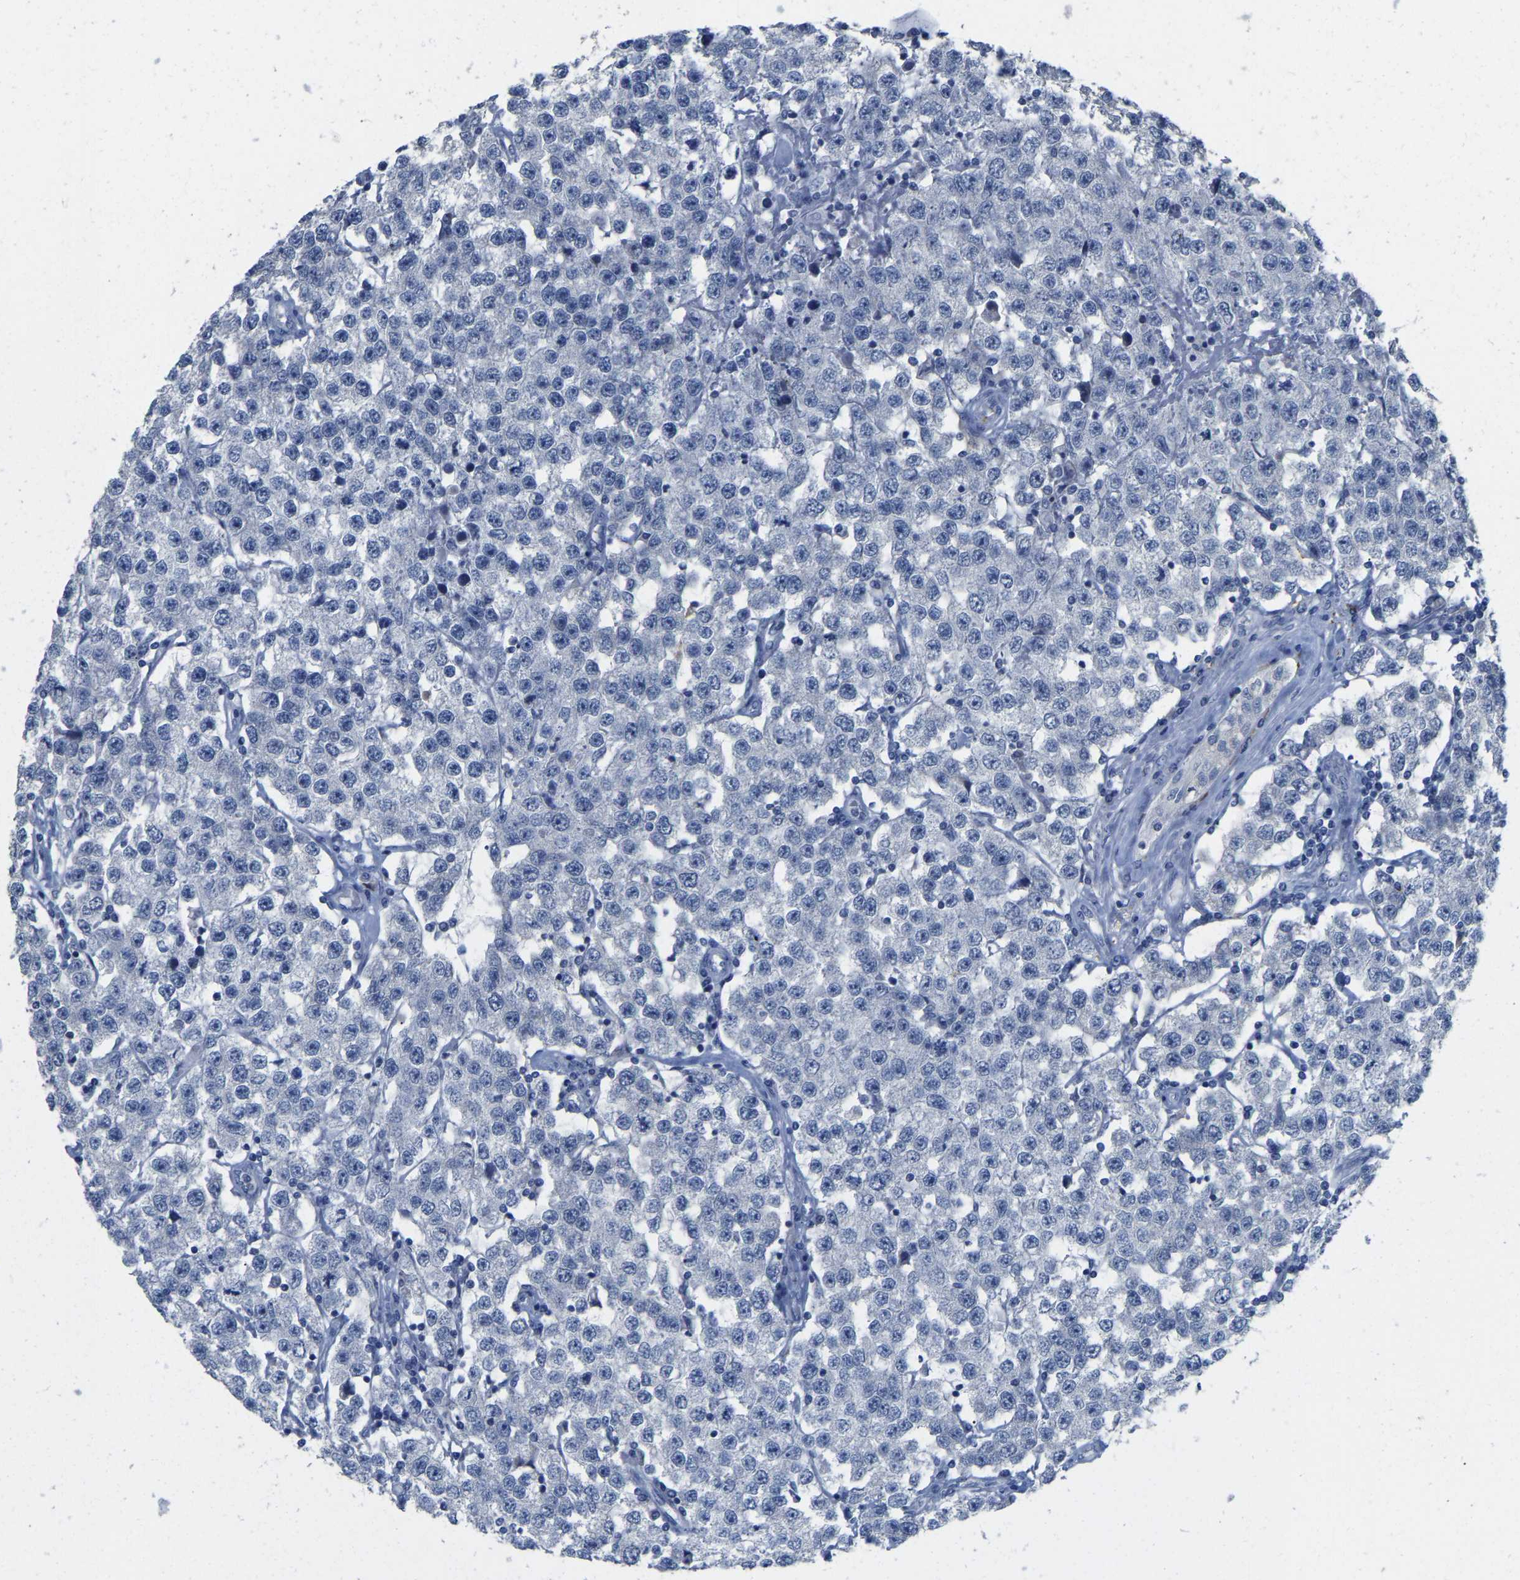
{"staining": {"intensity": "negative", "quantity": "none", "location": "none"}, "tissue": "testis cancer", "cell_type": "Tumor cells", "image_type": "cancer", "snomed": [{"axis": "morphology", "description": "Seminoma, NOS"}, {"axis": "topography", "description": "Testis"}], "caption": "Immunohistochemistry (IHC) of testis cancer (seminoma) demonstrates no staining in tumor cells.", "gene": "ULBP2", "patient": {"sex": "male", "age": 52}}